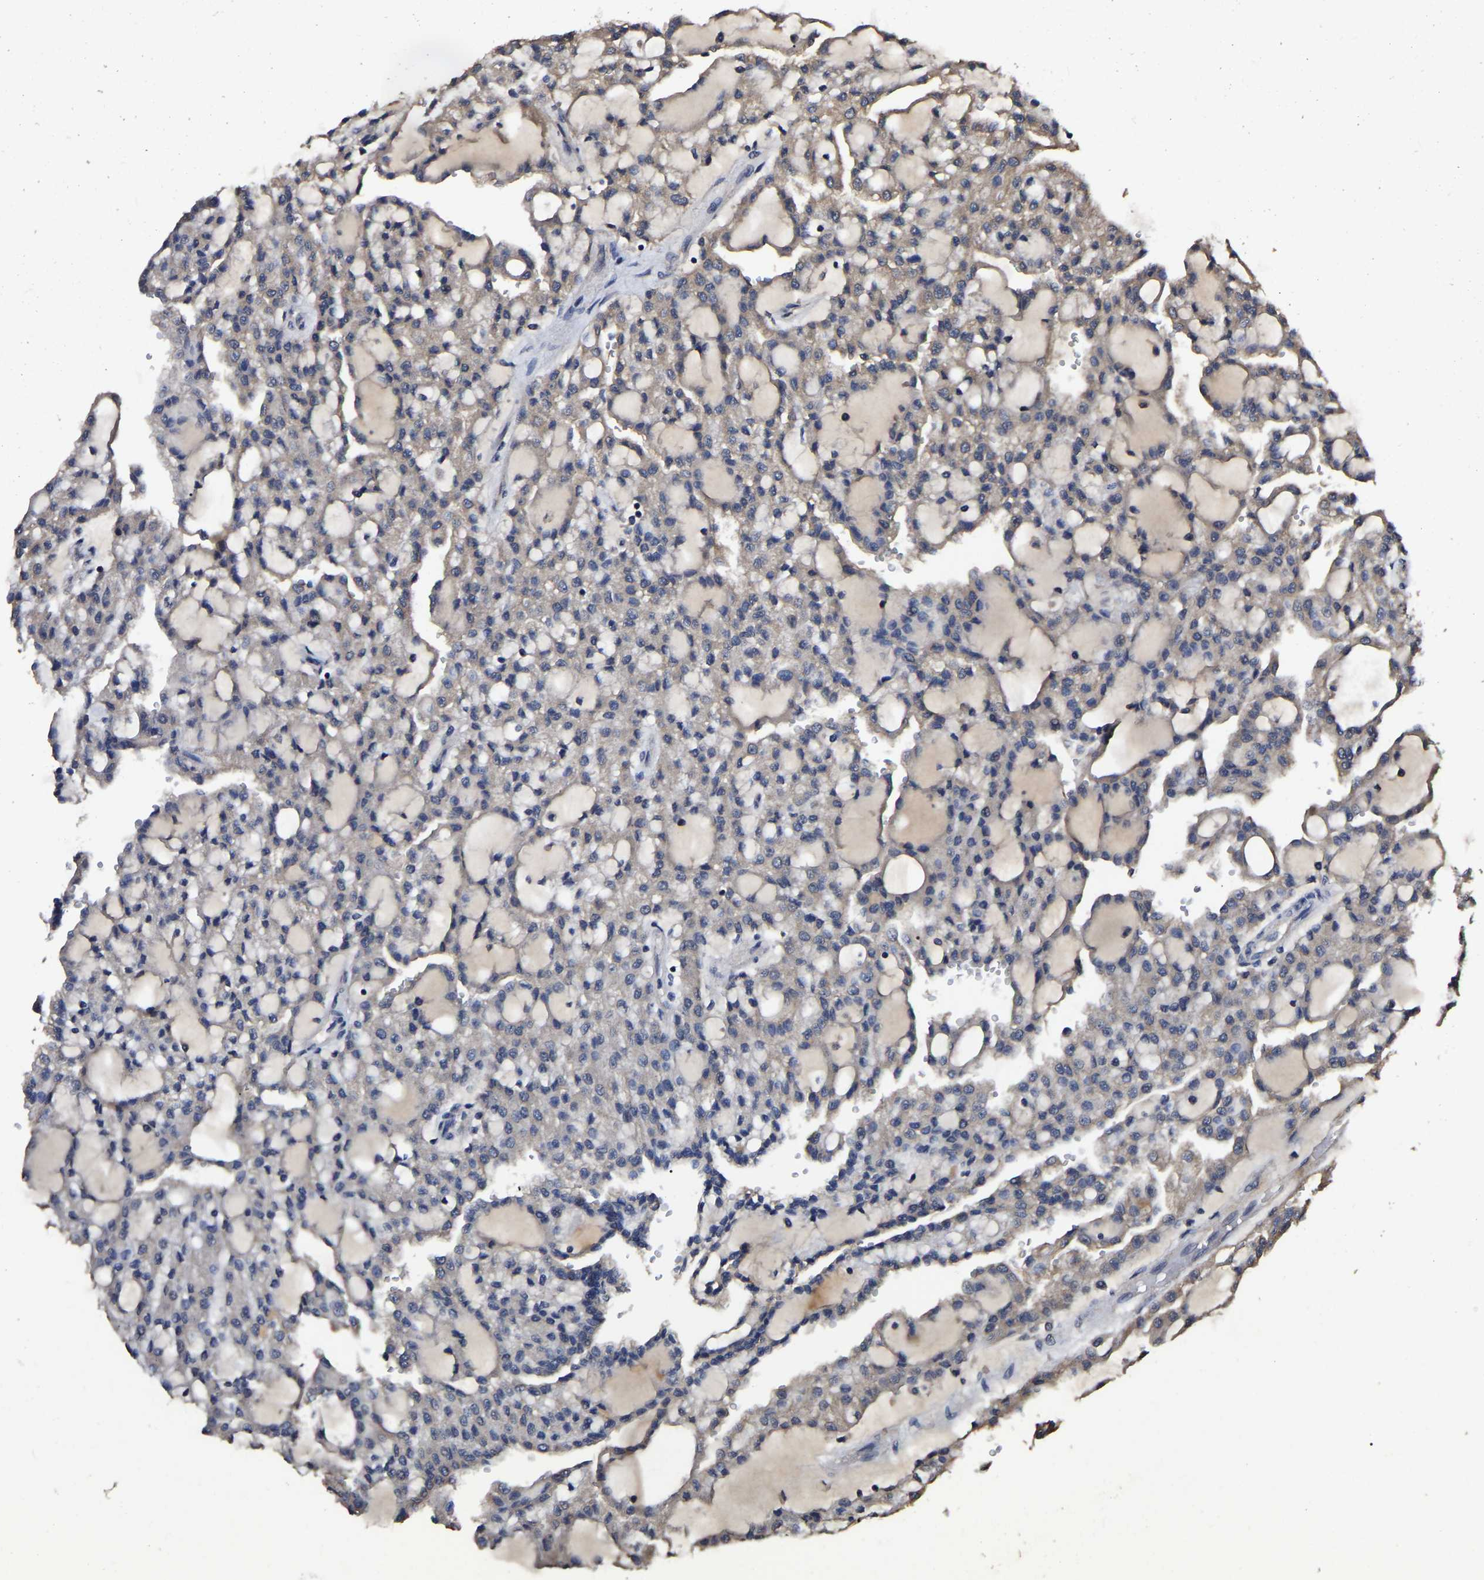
{"staining": {"intensity": "weak", "quantity": "25%-75%", "location": "cytoplasmic/membranous"}, "tissue": "renal cancer", "cell_type": "Tumor cells", "image_type": "cancer", "snomed": [{"axis": "morphology", "description": "Adenocarcinoma, NOS"}, {"axis": "topography", "description": "Kidney"}], "caption": "Adenocarcinoma (renal) stained with DAB immunohistochemistry displays low levels of weak cytoplasmic/membranous expression in about 25%-75% of tumor cells.", "gene": "STK32C", "patient": {"sex": "male", "age": 63}}